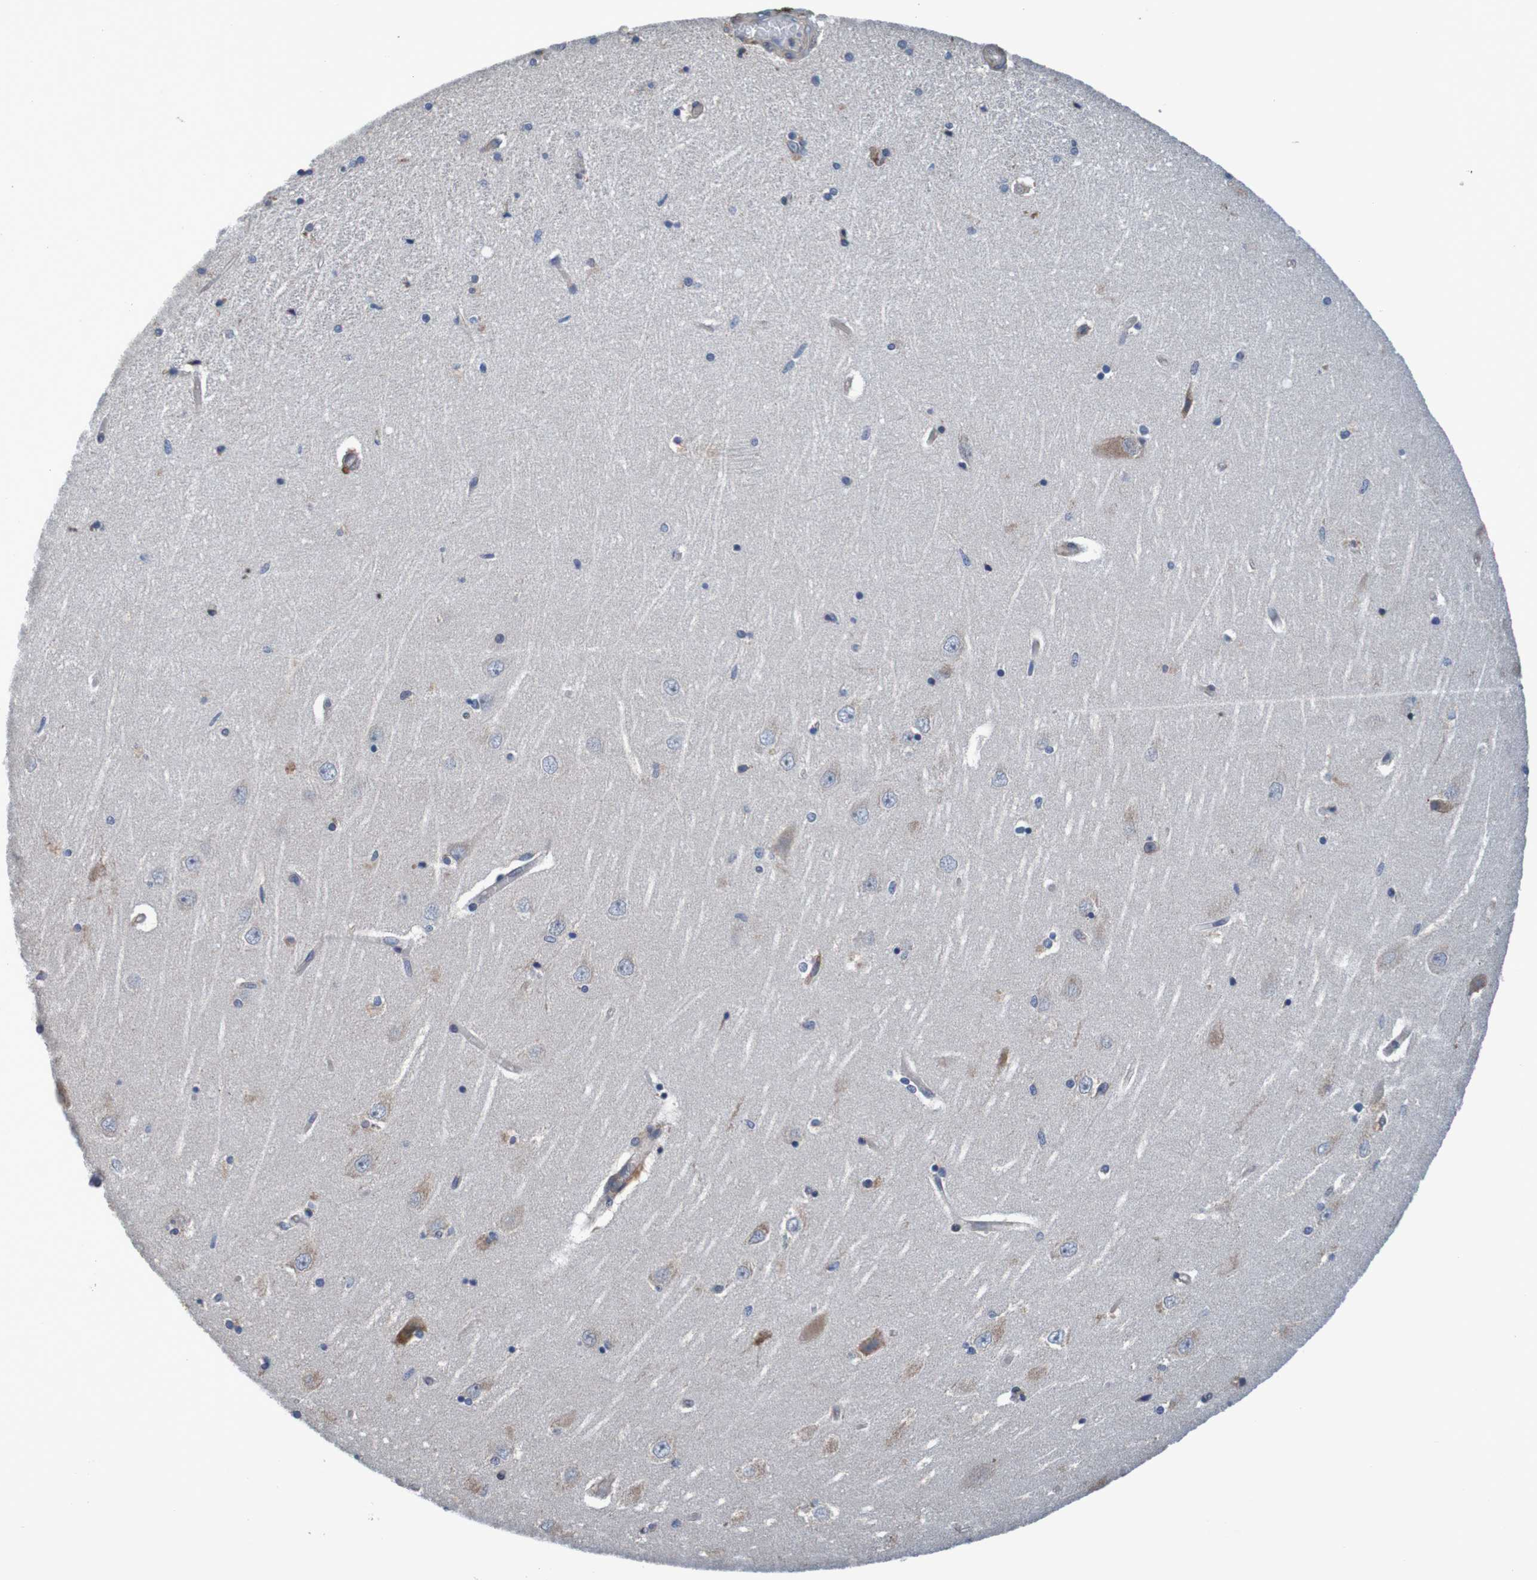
{"staining": {"intensity": "negative", "quantity": "none", "location": "none"}, "tissue": "hippocampus", "cell_type": "Glial cells", "image_type": "normal", "snomed": [{"axis": "morphology", "description": "Normal tissue, NOS"}, {"axis": "topography", "description": "Hippocampus"}], "caption": "Immunohistochemistry photomicrograph of normal human hippocampus stained for a protein (brown), which exhibits no positivity in glial cells. The staining is performed using DAB brown chromogen with nuclei counter-stained in using hematoxylin.", "gene": "CLDN18", "patient": {"sex": "female", "age": 54}}